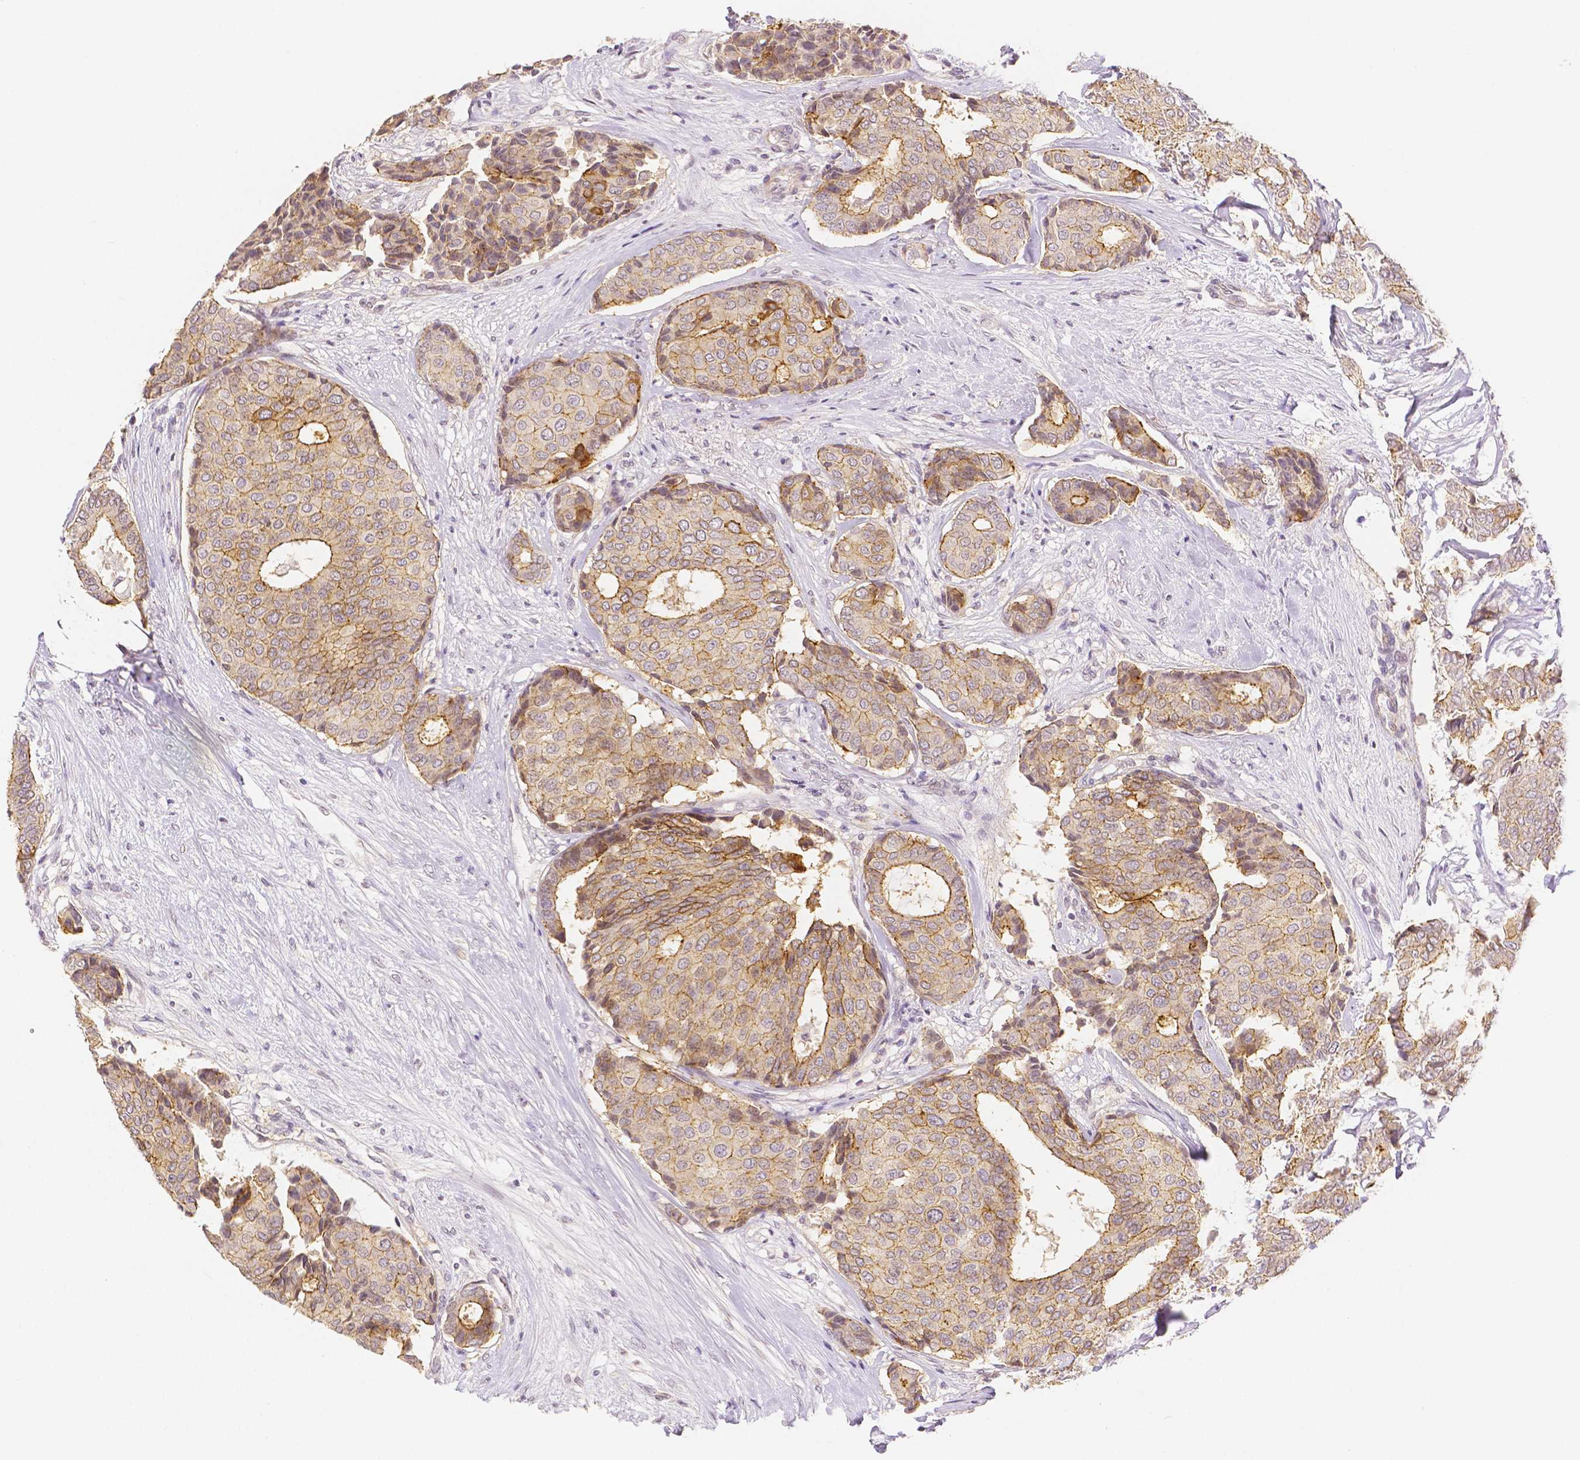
{"staining": {"intensity": "moderate", "quantity": "25%-75%", "location": "cytoplasmic/membranous"}, "tissue": "breast cancer", "cell_type": "Tumor cells", "image_type": "cancer", "snomed": [{"axis": "morphology", "description": "Duct carcinoma"}, {"axis": "topography", "description": "Breast"}], "caption": "The micrograph exhibits a brown stain indicating the presence of a protein in the cytoplasmic/membranous of tumor cells in breast invasive ductal carcinoma. (DAB (3,3'-diaminobenzidine) = brown stain, brightfield microscopy at high magnification).", "gene": "OCLN", "patient": {"sex": "female", "age": 75}}